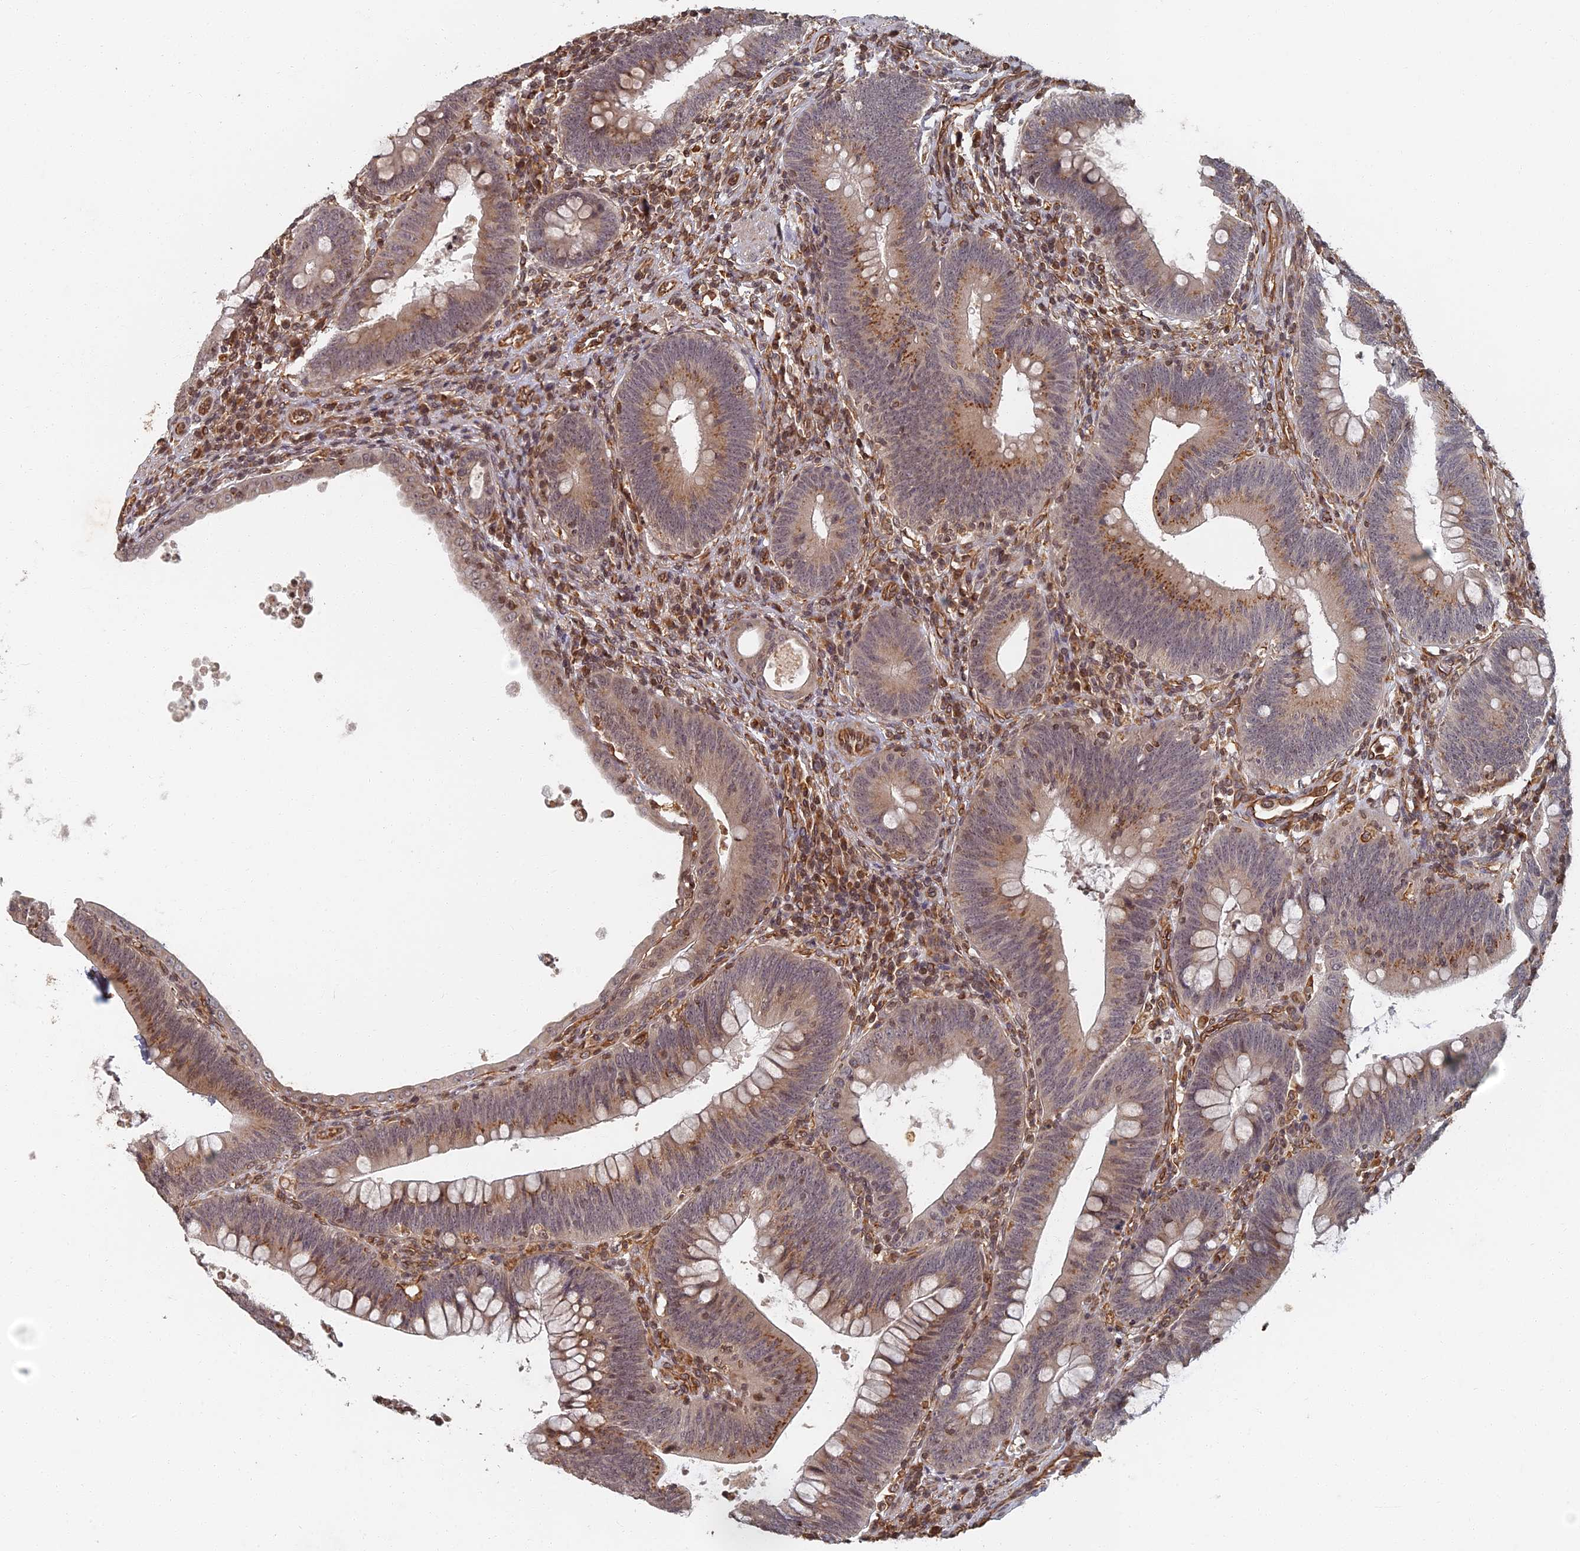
{"staining": {"intensity": "moderate", "quantity": ">75%", "location": "cytoplasmic/membranous"}, "tissue": "colorectal cancer", "cell_type": "Tumor cells", "image_type": "cancer", "snomed": [{"axis": "morphology", "description": "Normal tissue, NOS"}, {"axis": "topography", "description": "Colon"}], "caption": "Colorectal cancer was stained to show a protein in brown. There is medium levels of moderate cytoplasmic/membranous staining in about >75% of tumor cells. The protein is stained brown, and the nuclei are stained in blue (DAB IHC with brightfield microscopy, high magnification).", "gene": "ABCB10", "patient": {"sex": "female", "age": 82}}